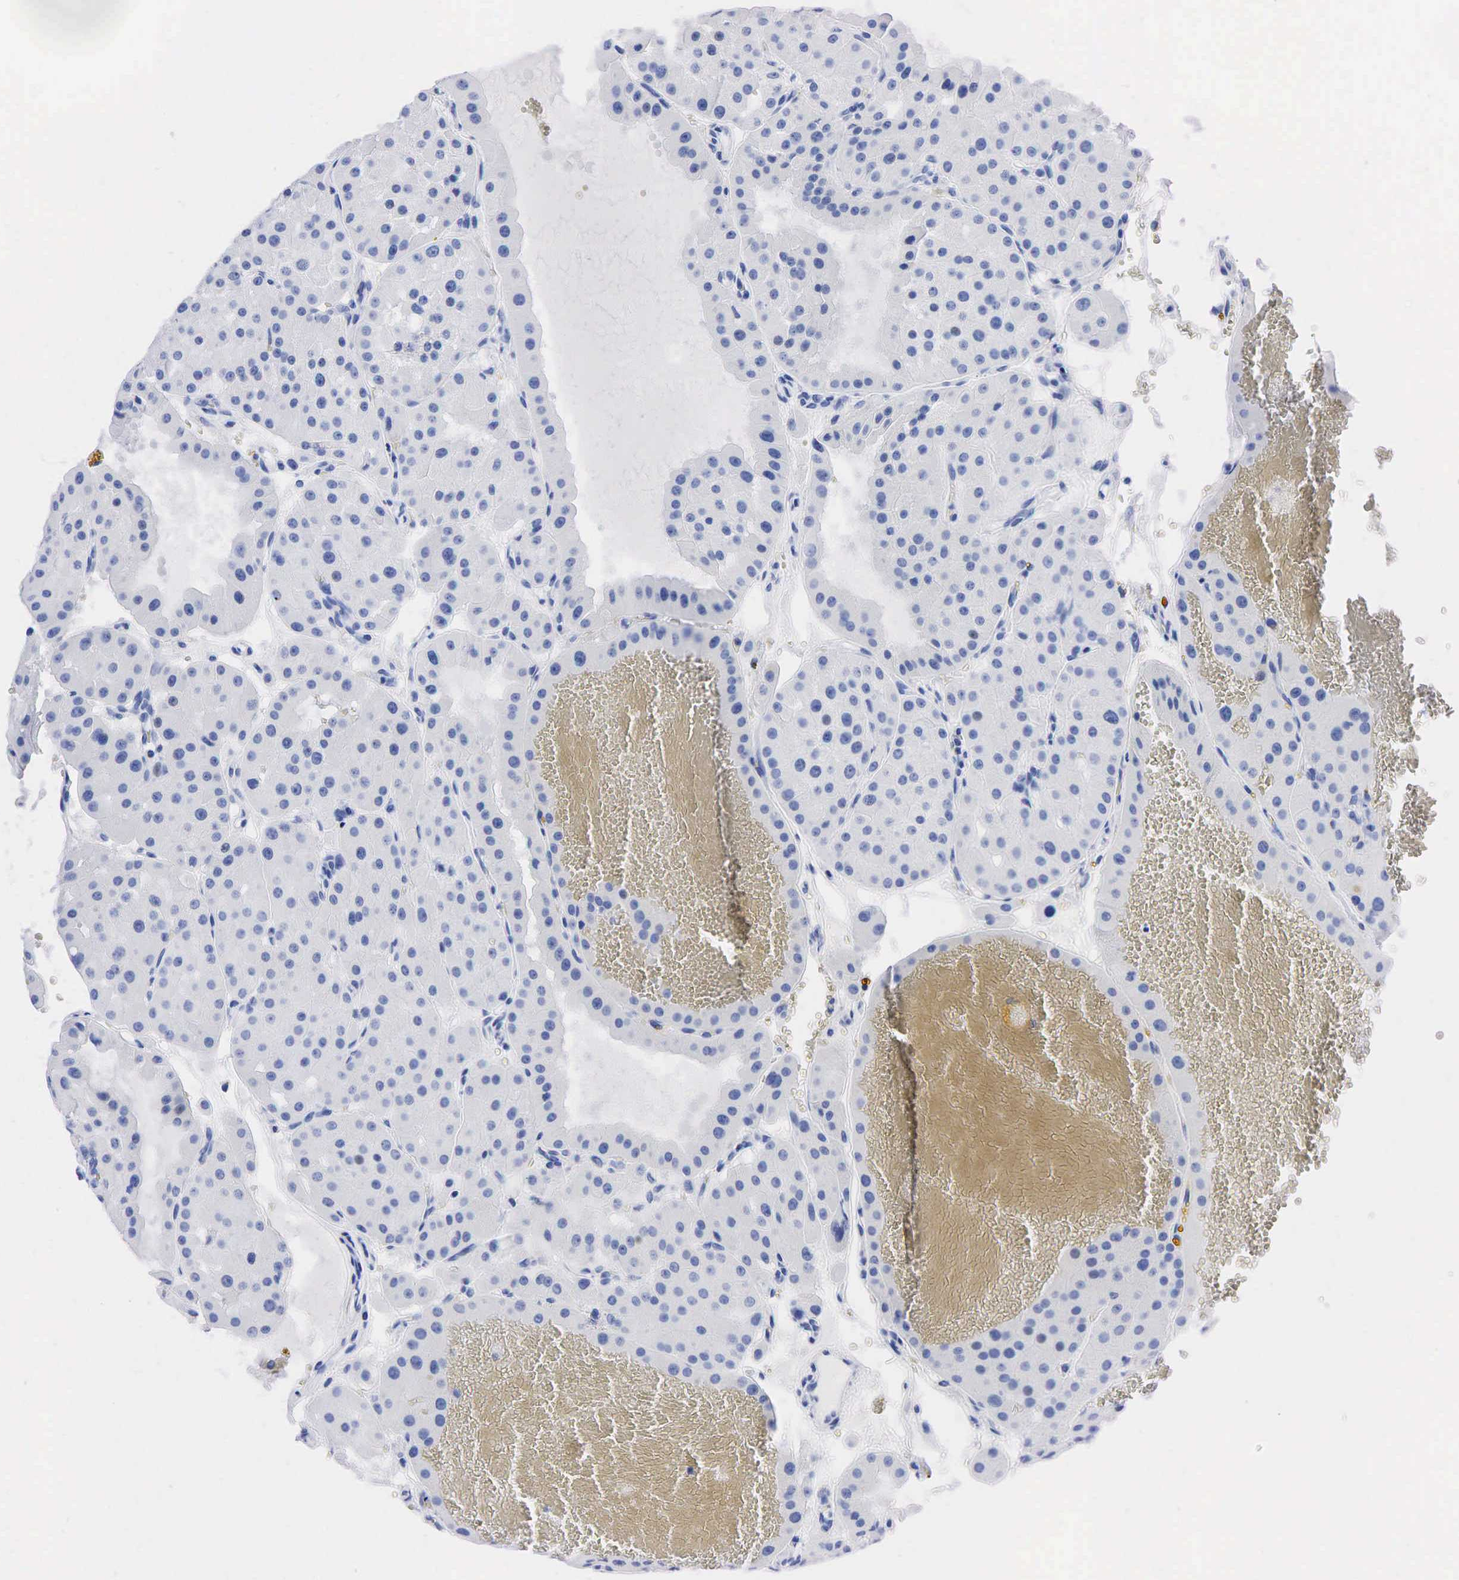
{"staining": {"intensity": "negative", "quantity": "none", "location": "none"}, "tissue": "renal cancer", "cell_type": "Tumor cells", "image_type": "cancer", "snomed": [{"axis": "morphology", "description": "Adenocarcinoma, uncertain malignant potential"}, {"axis": "topography", "description": "Kidney"}], "caption": "DAB (3,3'-diaminobenzidine) immunohistochemical staining of human renal cancer reveals no significant staining in tumor cells.", "gene": "PTH", "patient": {"sex": "male", "age": 63}}